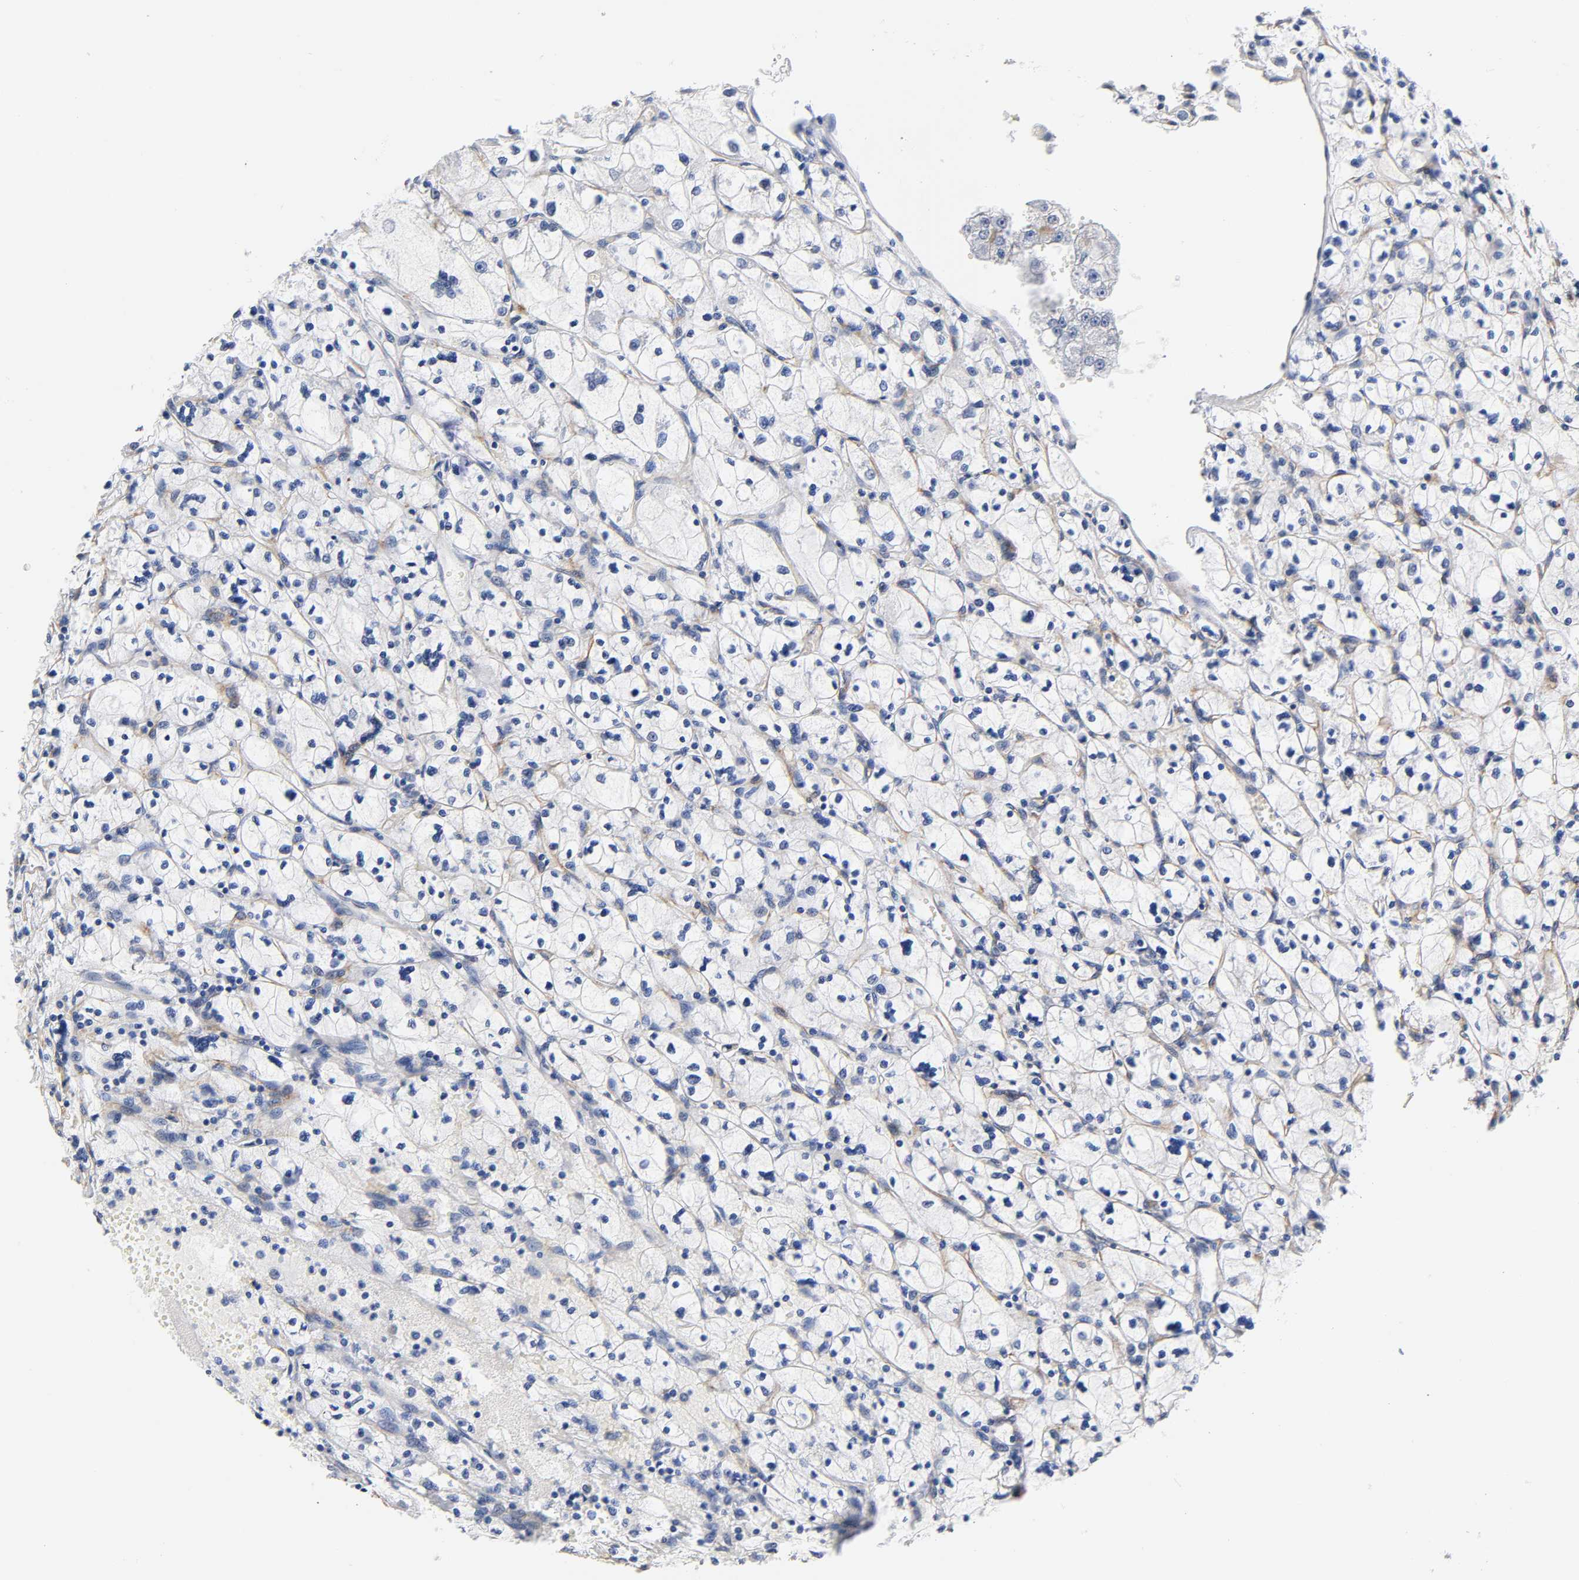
{"staining": {"intensity": "negative", "quantity": "none", "location": "none"}, "tissue": "renal cancer", "cell_type": "Tumor cells", "image_type": "cancer", "snomed": [{"axis": "morphology", "description": "Adenocarcinoma, NOS"}, {"axis": "topography", "description": "Kidney"}], "caption": "Immunohistochemical staining of renal cancer displays no significant positivity in tumor cells.", "gene": "SPTAN1", "patient": {"sex": "female", "age": 83}}